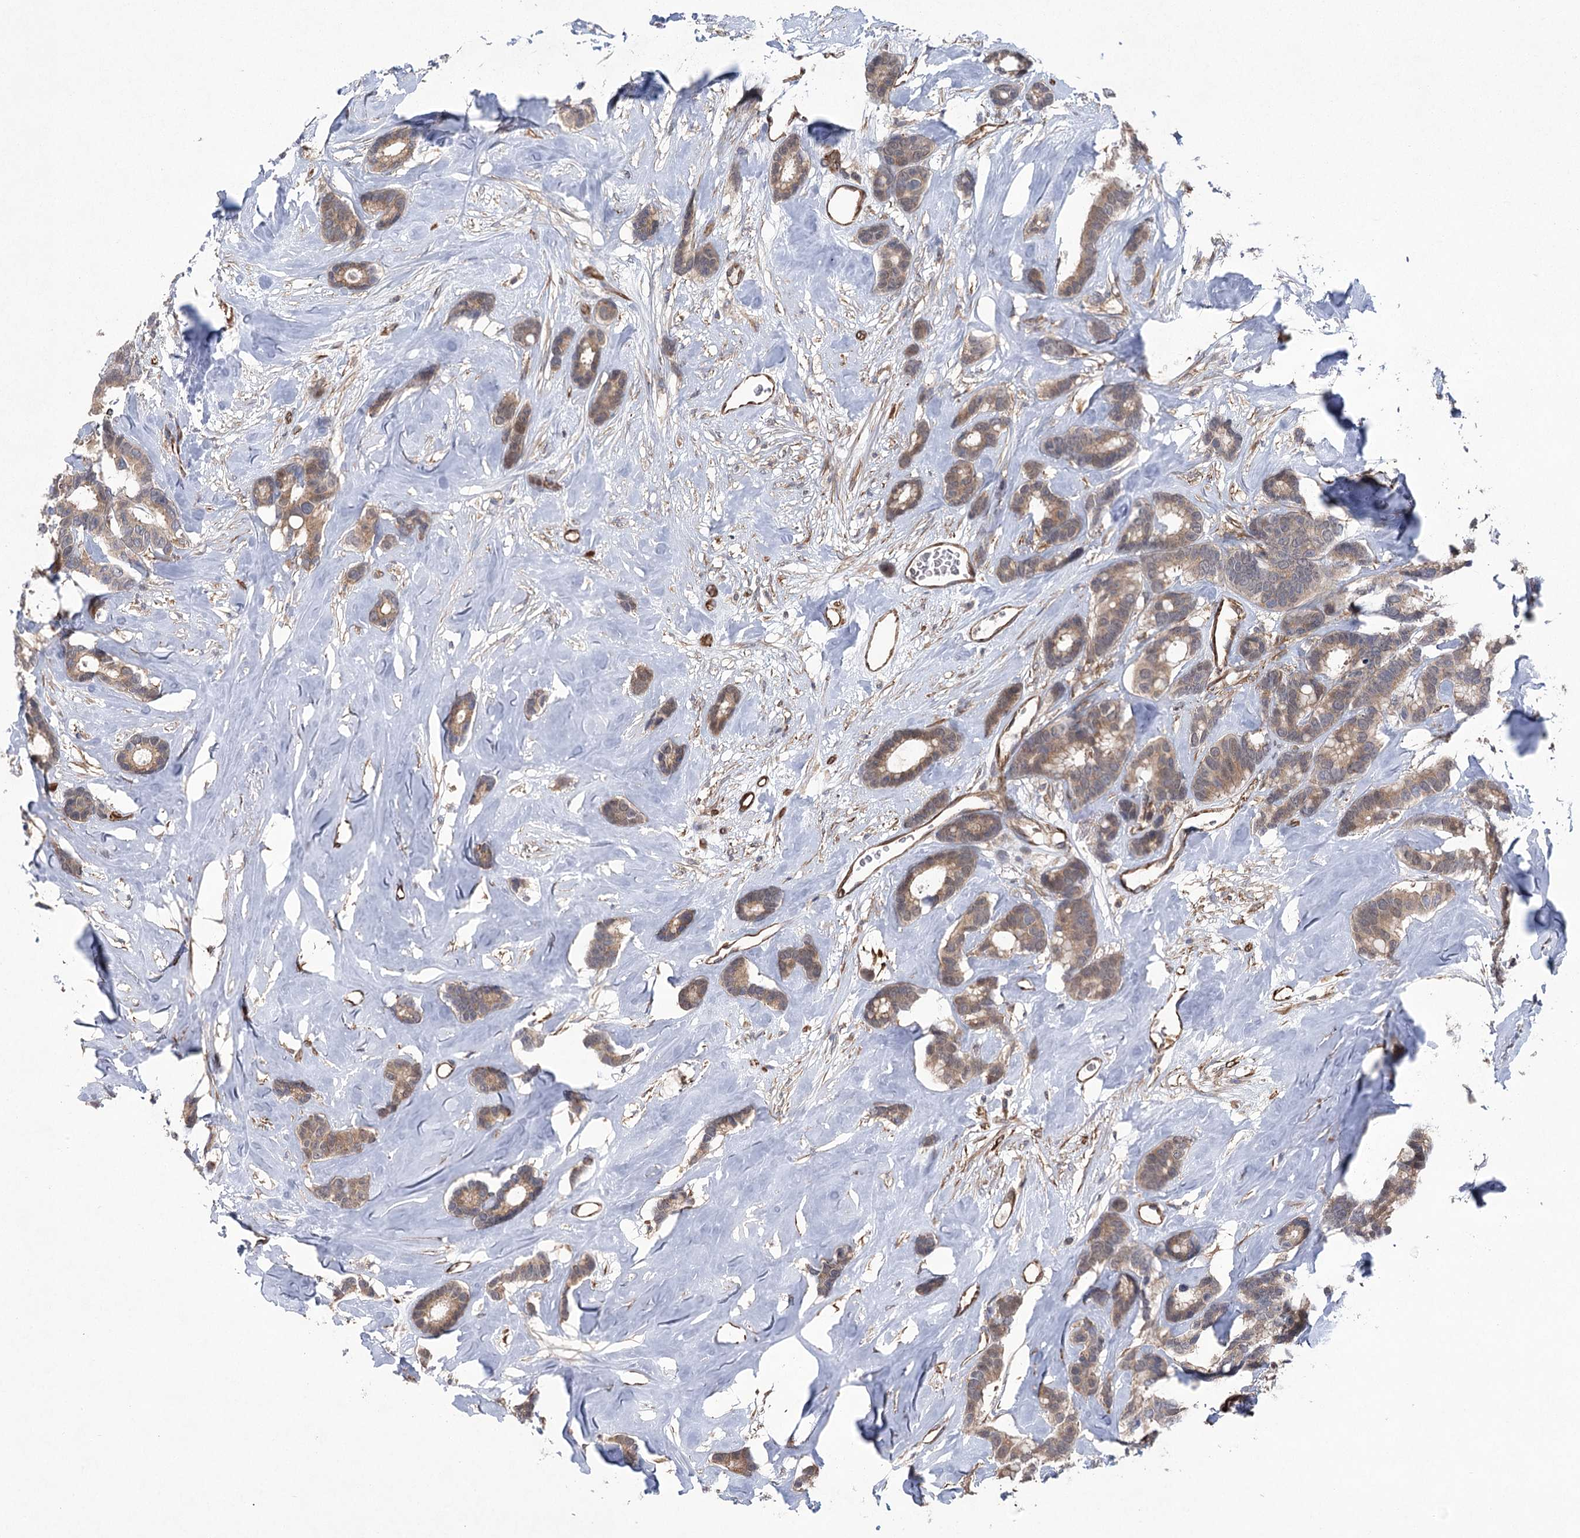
{"staining": {"intensity": "weak", "quantity": ">75%", "location": "cytoplasmic/membranous"}, "tissue": "breast cancer", "cell_type": "Tumor cells", "image_type": "cancer", "snomed": [{"axis": "morphology", "description": "Duct carcinoma"}, {"axis": "topography", "description": "Breast"}], "caption": "A histopathology image of breast invasive ductal carcinoma stained for a protein displays weak cytoplasmic/membranous brown staining in tumor cells.", "gene": "RWDD4", "patient": {"sex": "female", "age": 87}}